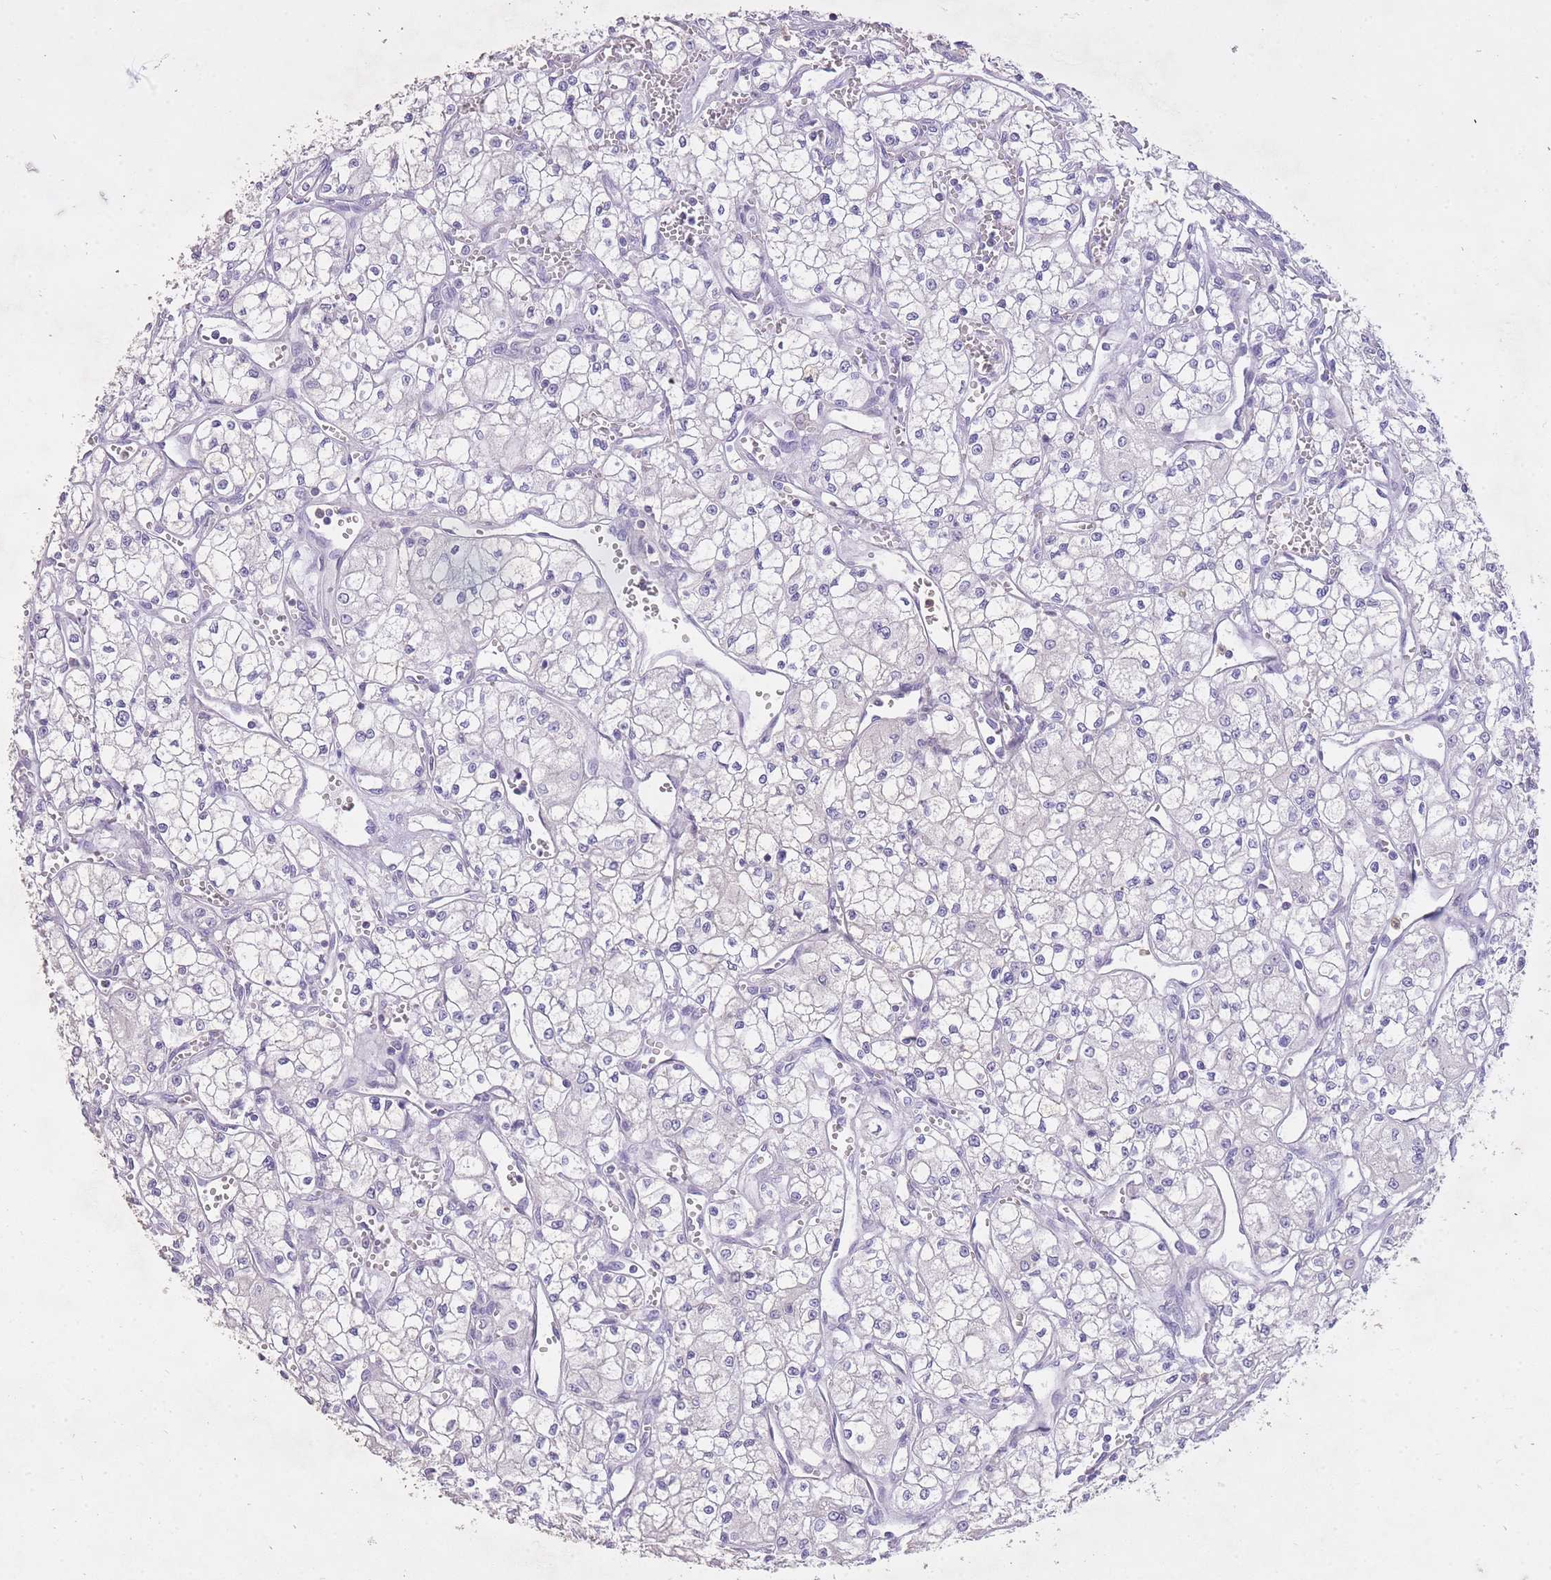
{"staining": {"intensity": "negative", "quantity": "none", "location": "none"}, "tissue": "renal cancer", "cell_type": "Tumor cells", "image_type": "cancer", "snomed": [{"axis": "morphology", "description": "Adenocarcinoma, NOS"}, {"axis": "topography", "description": "Kidney"}], "caption": "This is an immunohistochemistry photomicrograph of human renal adenocarcinoma. There is no expression in tumor cells.", "gene": "FRG2C", "patient": {"sex": "male", "age": 59}}